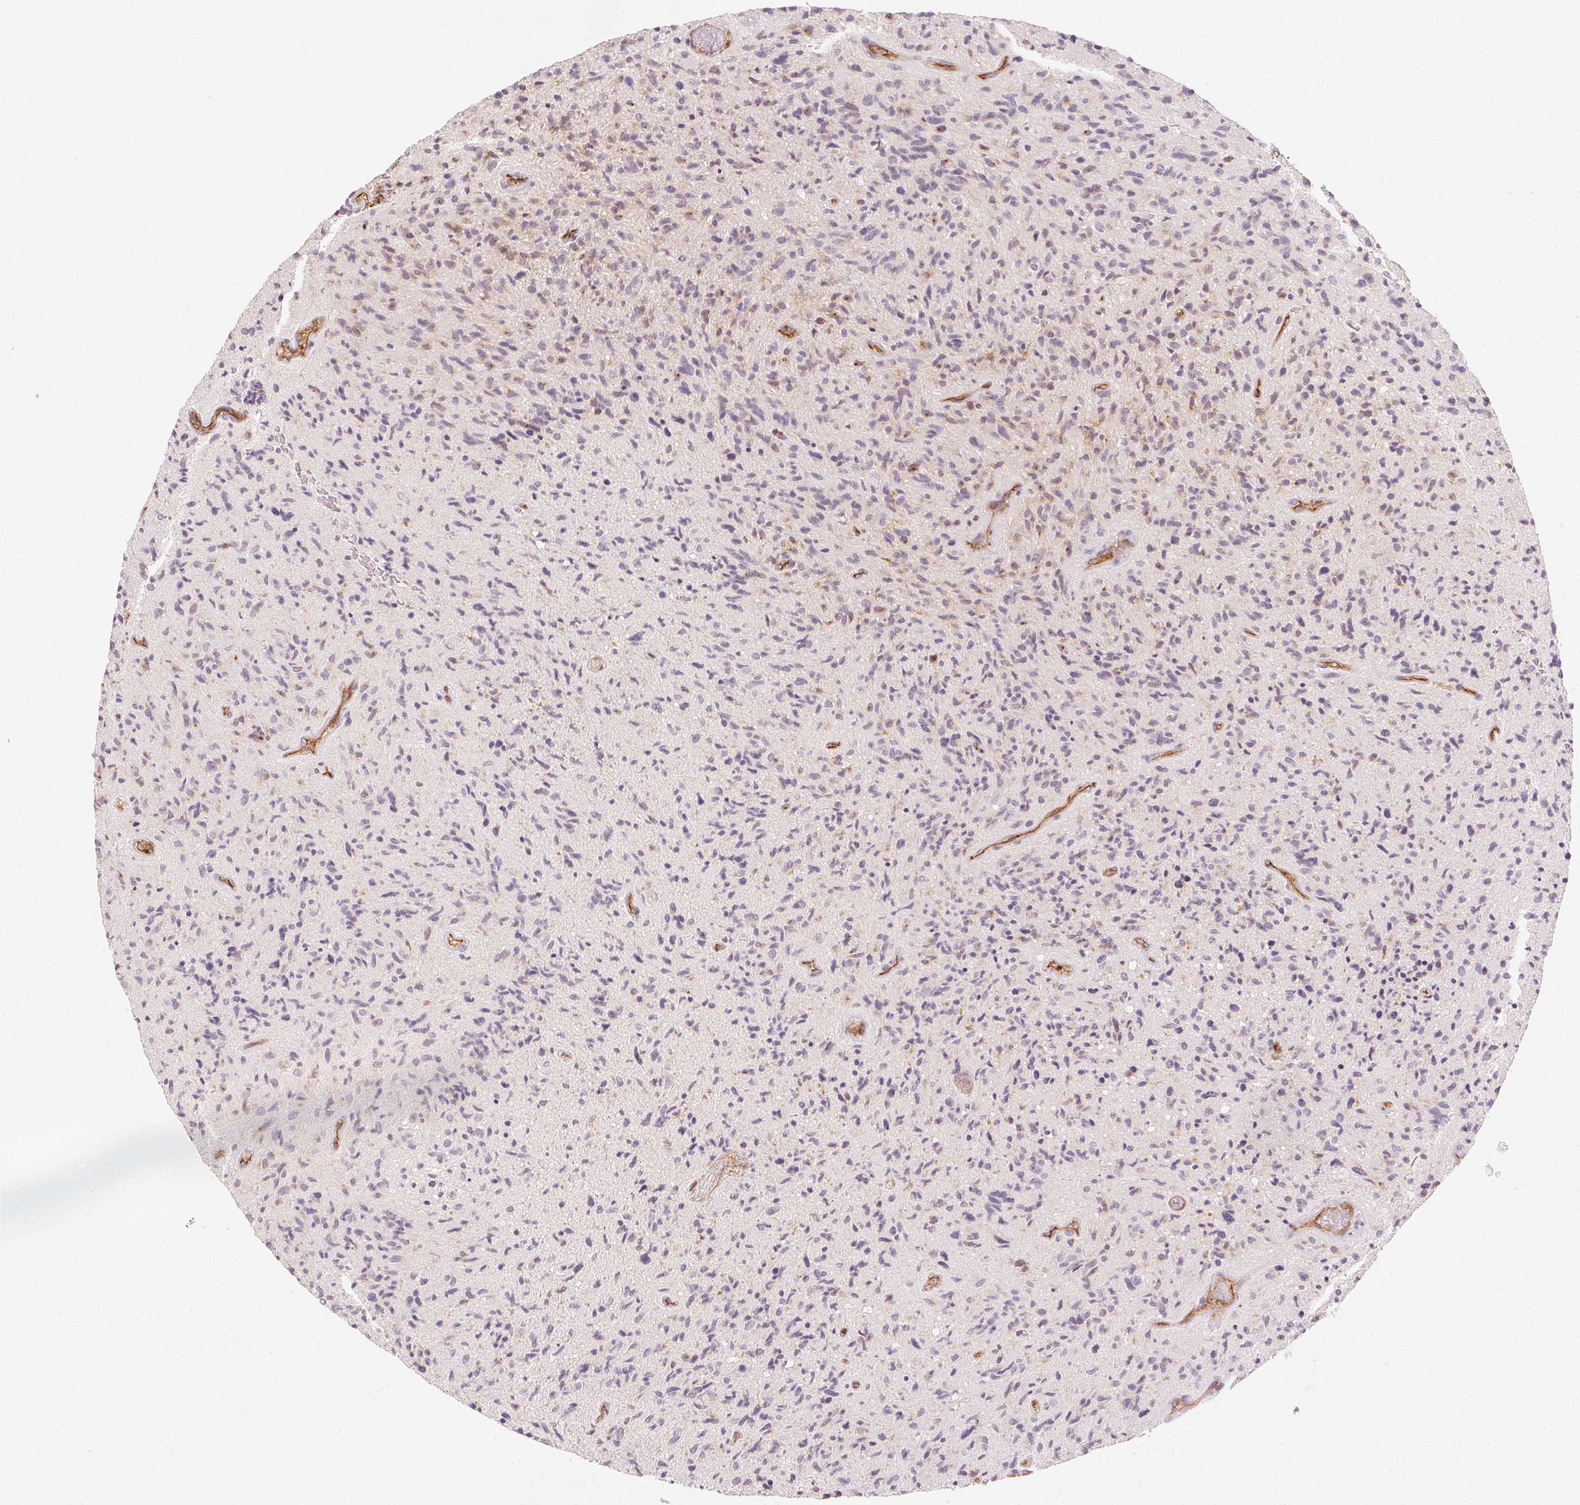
{"staining": {"intensity": "negative", "quantity": "none", "location": "none"}, "tissue": "glioma", "cell_type": "Tumor cells", "image_type": "cancer", "snomed": [{"axis": "morphology", "description": "Glioma, malignant, High grade"}, {"axis": "topography", "description": "Brain"}], "caption": "Immunohistochemistry (IHC) of human glioma reveals no positivity in tumor cells.", "gene": "PODXL", "patient": {"sex": "male", "age": 54}}